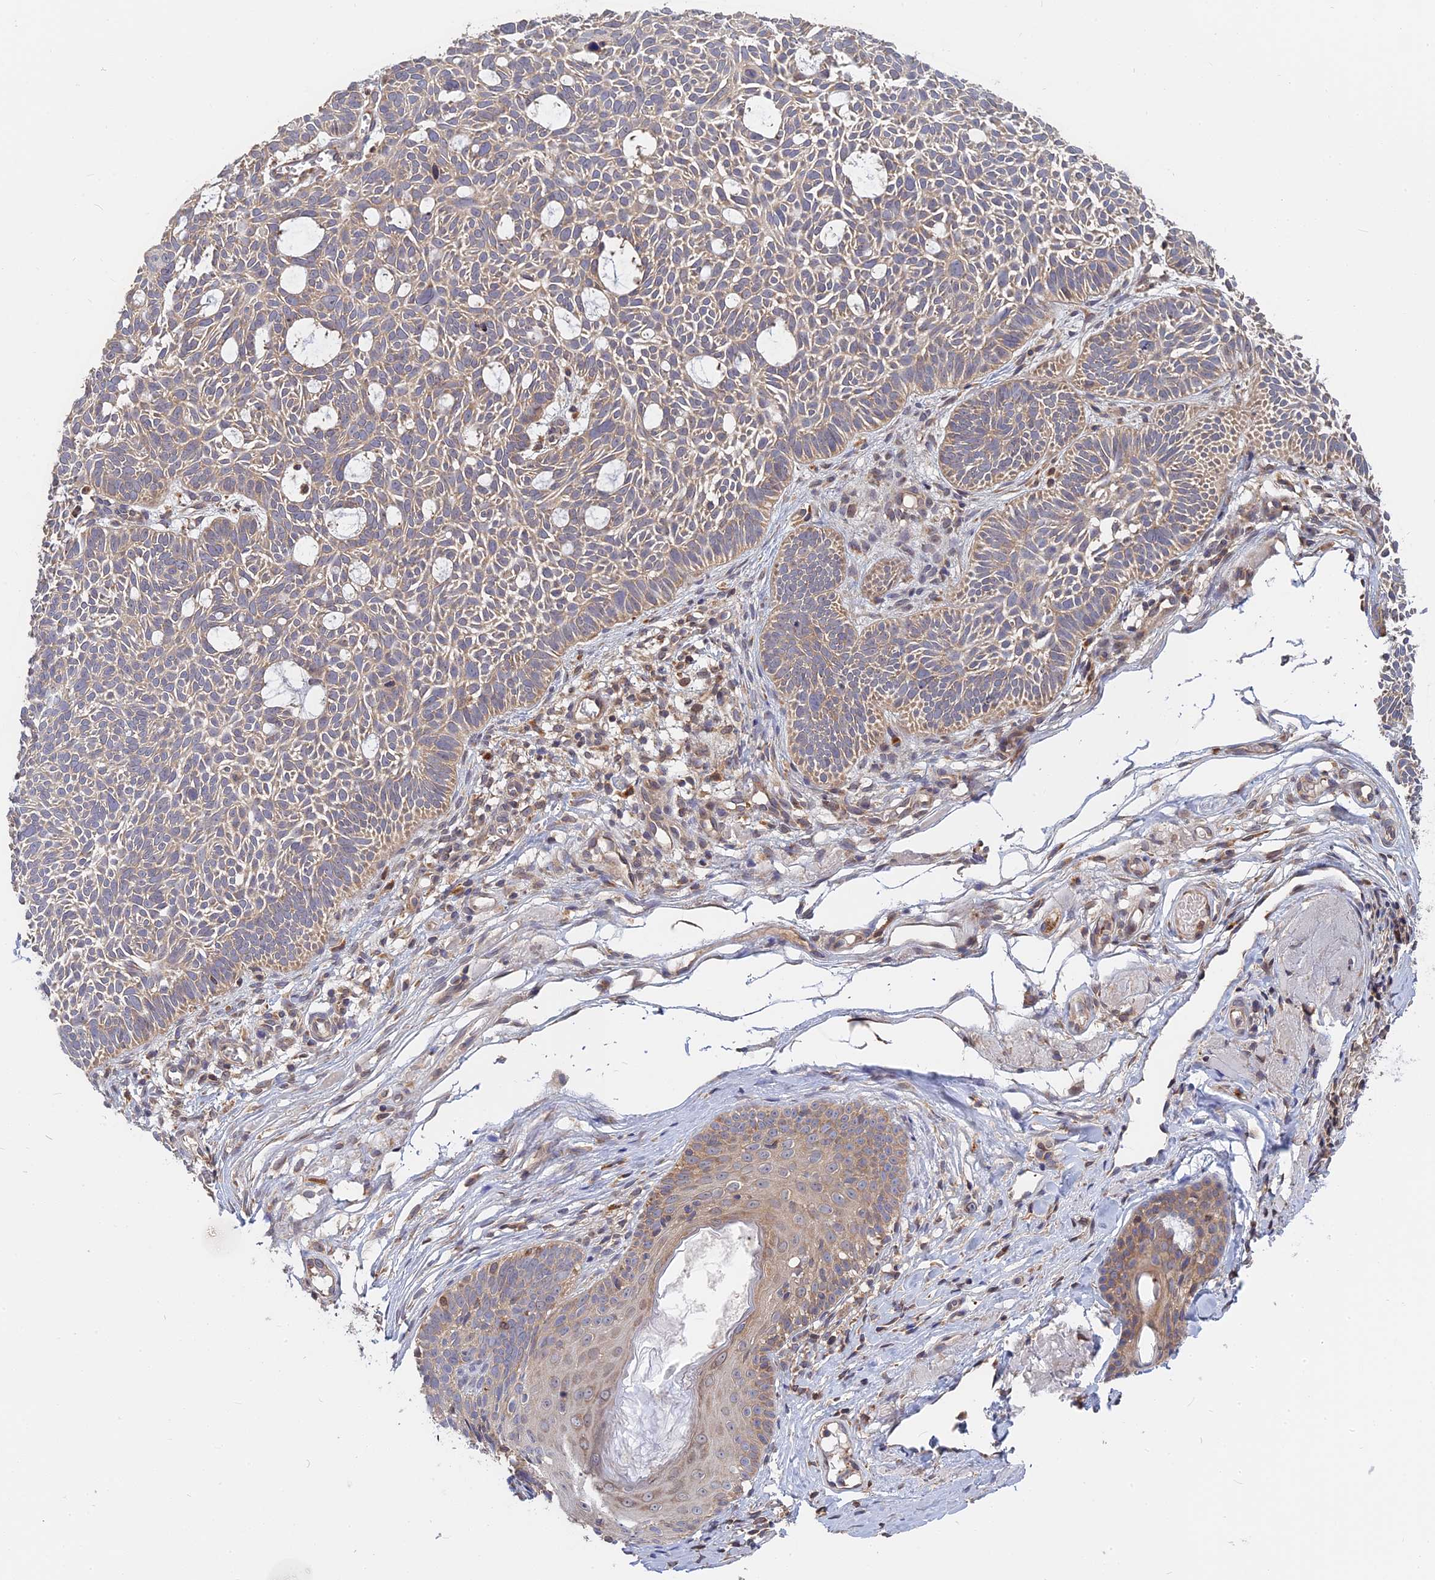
{"staining": {"intensity": "weak", "quantity": "25%-75%", "location": "cytoplasmic/membranous"}, "tissue": "skin cancer", "cell_type": "Tumor cells", "image_type": "cancer", "snomed": [{"axis": "morphology", "description": "Basal cell carcinoma"}, {"axis": "topography", "description": "Skin"}], "caption": "Tumor cells show weak cytoplasmic/membranous staining in about 25%-75% of cells in skin cancer.", "gene": "IL21R", "patient": {"sex": "male", "age": 69}}